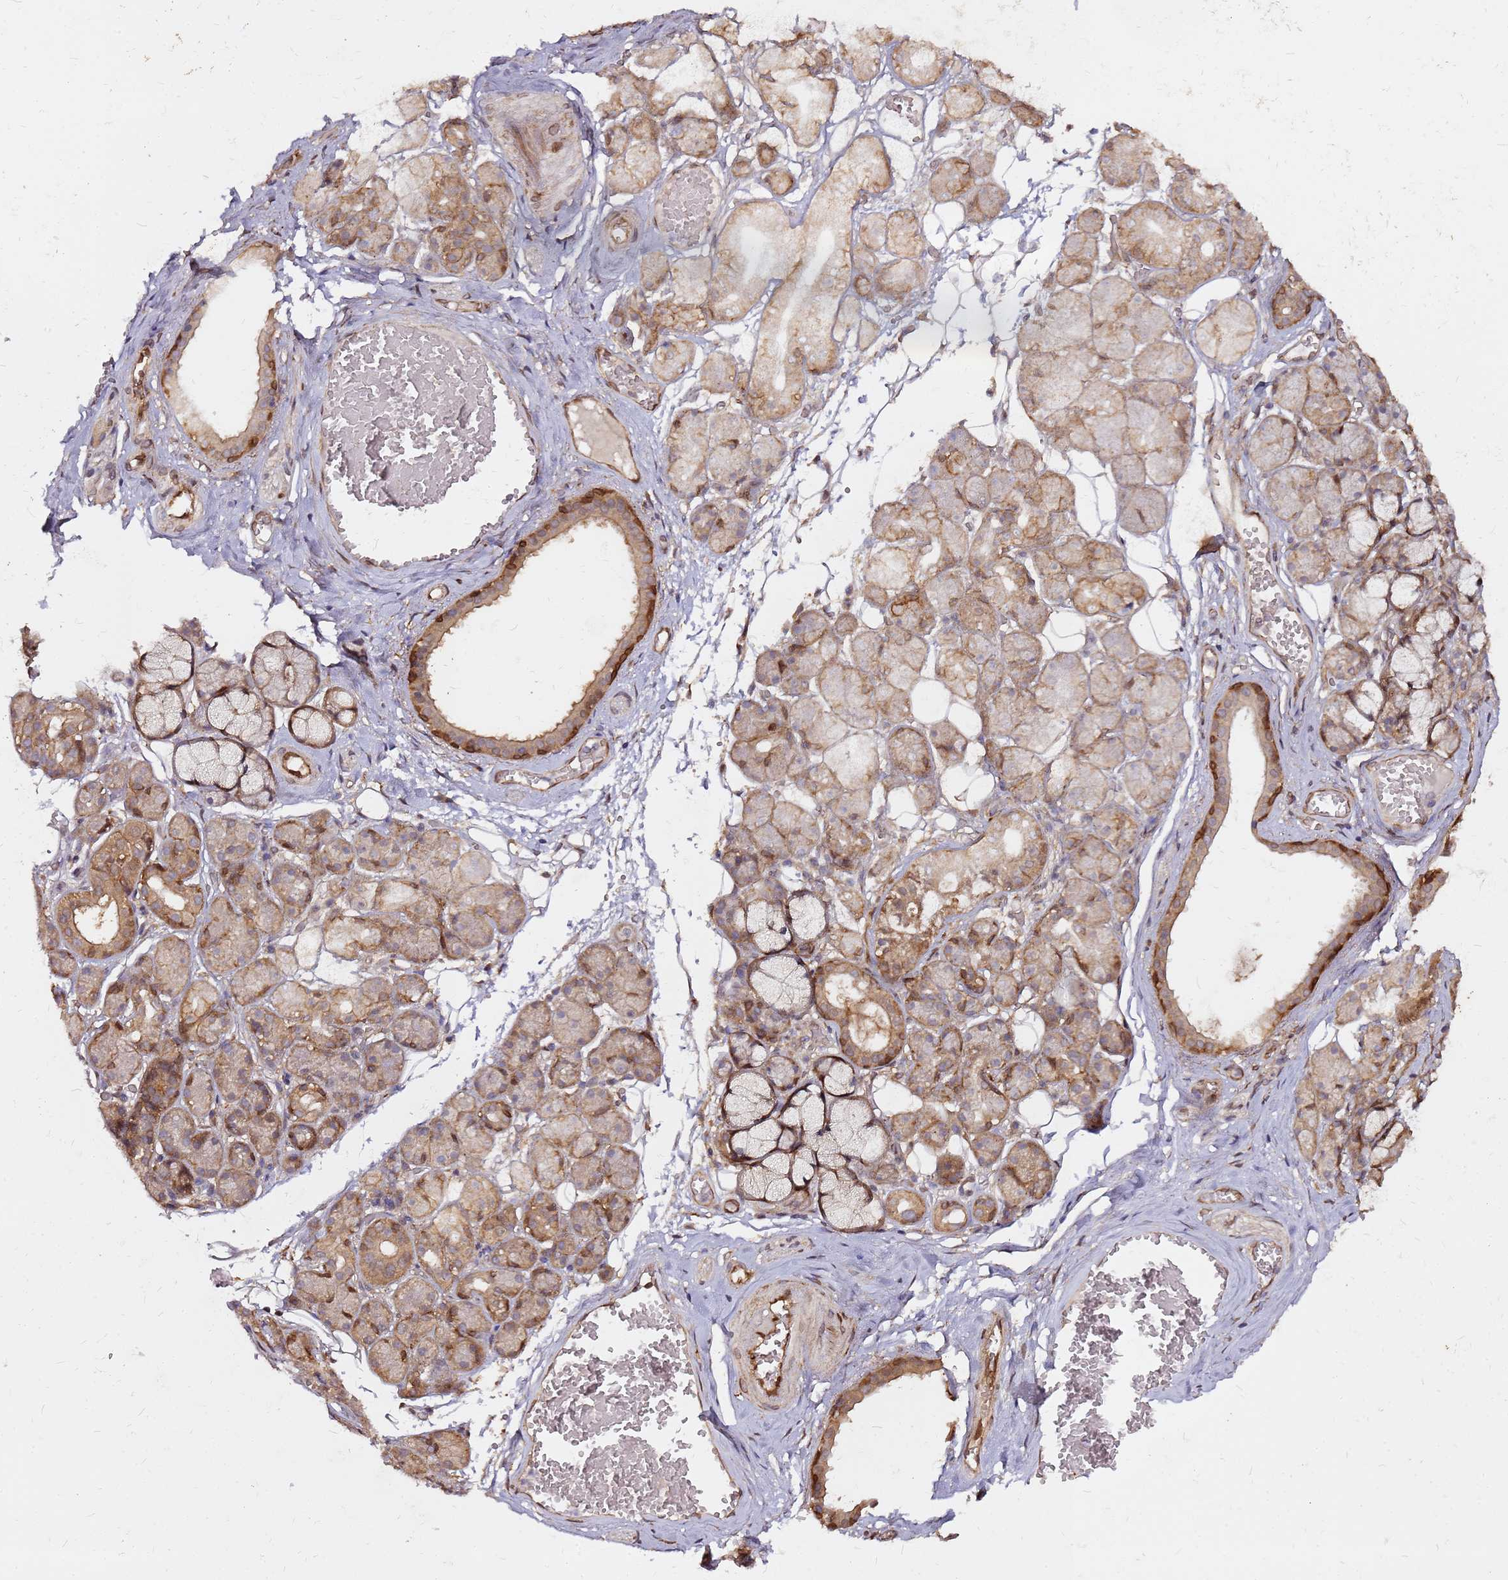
{"staining": {"intensity": "moderate", "quantity": "25%-75%", "location": "cytoplasmic/membranous,nuclear"}, "tissue": "salivary gland", "cell_type": "Glandular cells", "image_type": "normal", "snomed": [{"axis": "morphology", "description": "Normal tissue, NOS"}, {"axis": "topography", "description": "Salivary gland"}], "caption": "Human salivary gland stained with a brown dye displays moderate cytoplasmic/membranous,nuclear positive expression in about 25%-75% of glandular cells.", "gene": "NUDT14", "patient": {"sex": "male", "age": 63}}